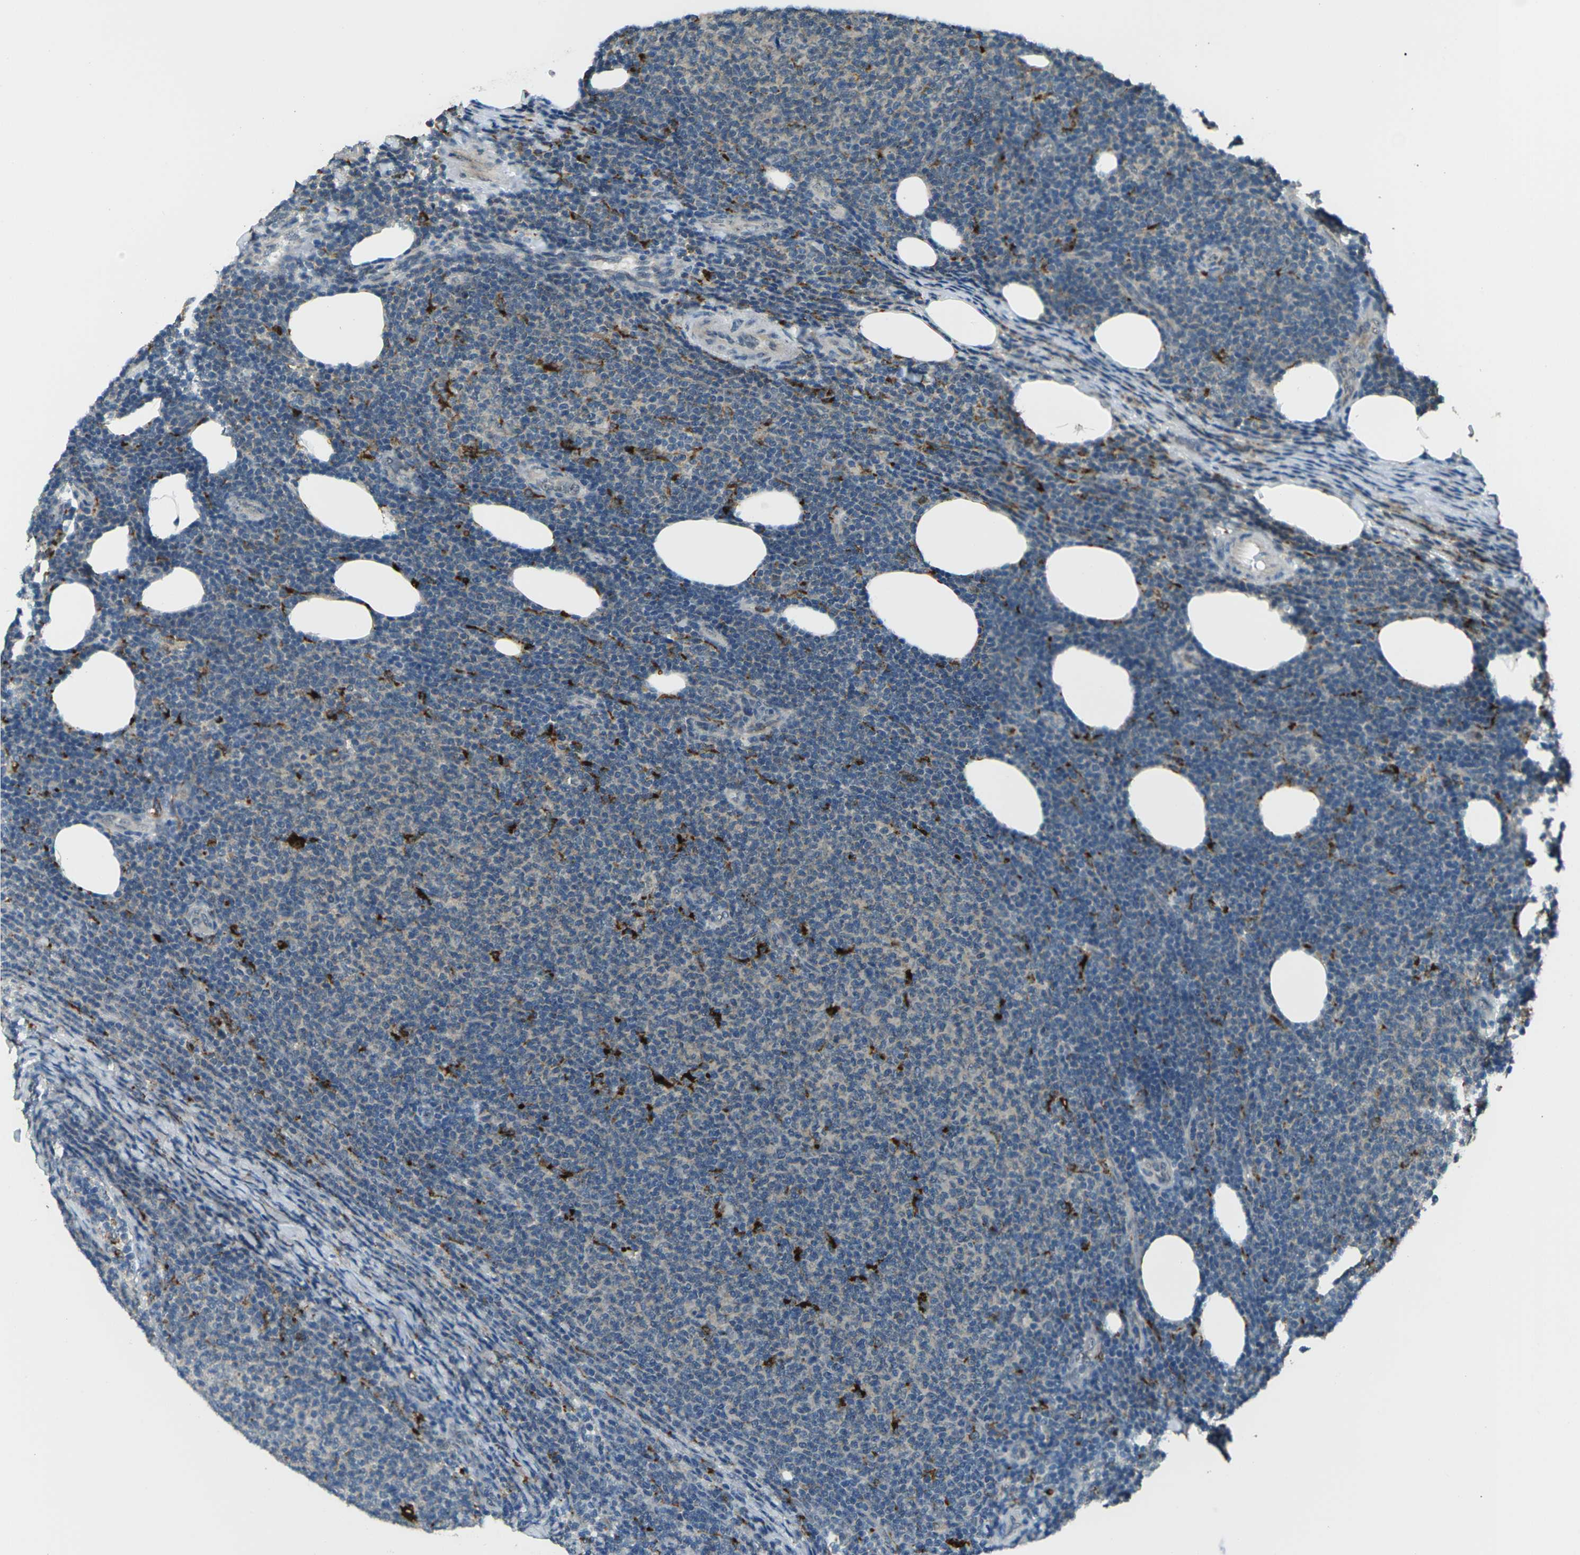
{"staining": {"intensity": "negative", "quantity": "none", "location": "none"}, "tissue": "lymphoma", "cell_type": "Tumor cells", "image_type": "cancer", "snomed": [{"axis": "morphology", "description": "Malignant lymphoma, non-Hodgkin's type, Low grade"}, {"axis": "topography", "description": "Lymph node"}], "caption": "IHC histopathology image of human low-grade malignant lymphoma, non-Hodgkin's type stained for a protein (brown), which exhibits no expression in tumor cells. (DAB immunohistochemistry (IHC), high magnification).", "gene": "SLC31A2", "patient": {"sex": "male", "age": 66}}